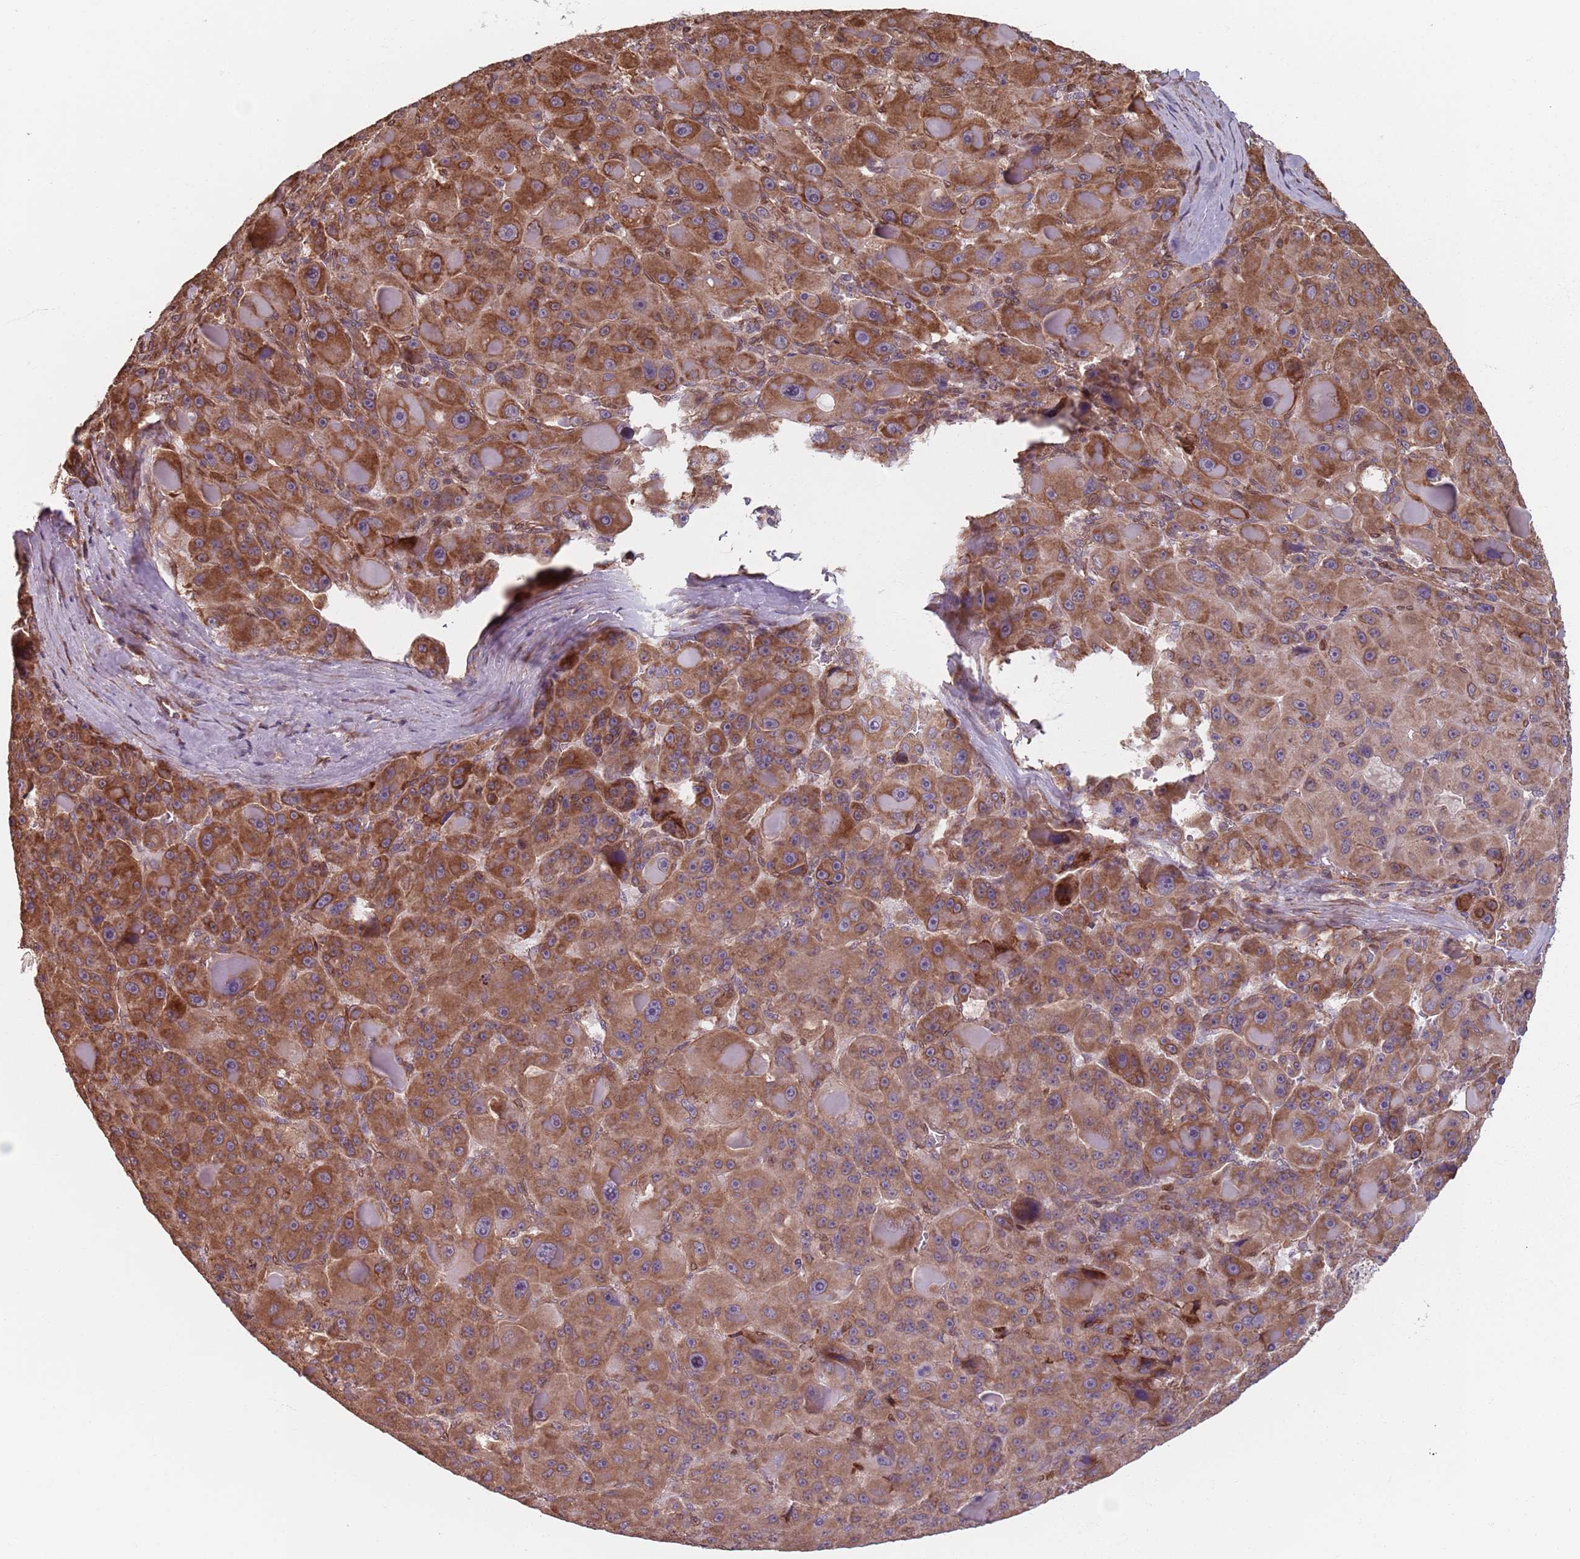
{"staining": {"intensity": "strong", "quantity": ">75%", "location": "cytoplasmic/membranous"}, "tissue": "liver cancer", "cell_type": "Tumor cells", "image_type": "cancer", "snomed": [{"axis": "morphology", "description": "Carcinoma, Hepatocellular, NOS"}, {"axis": "topography", "description": "Liver"}], "caption": "Immunohistochemistry (IHC) staining of liver cancer, which reveals high levels of strong cytoplasmic/membranous positivity in approximately >75% of tumor cells indicating strong cytoplasmic/membranous protein expression. The staining was performed using DAB (brown) for protein detection and nuclei were counterstained in hematoxylin (blue).", "gene": "NOTCH3", "patient": {"sex": "male", "age": 76}}